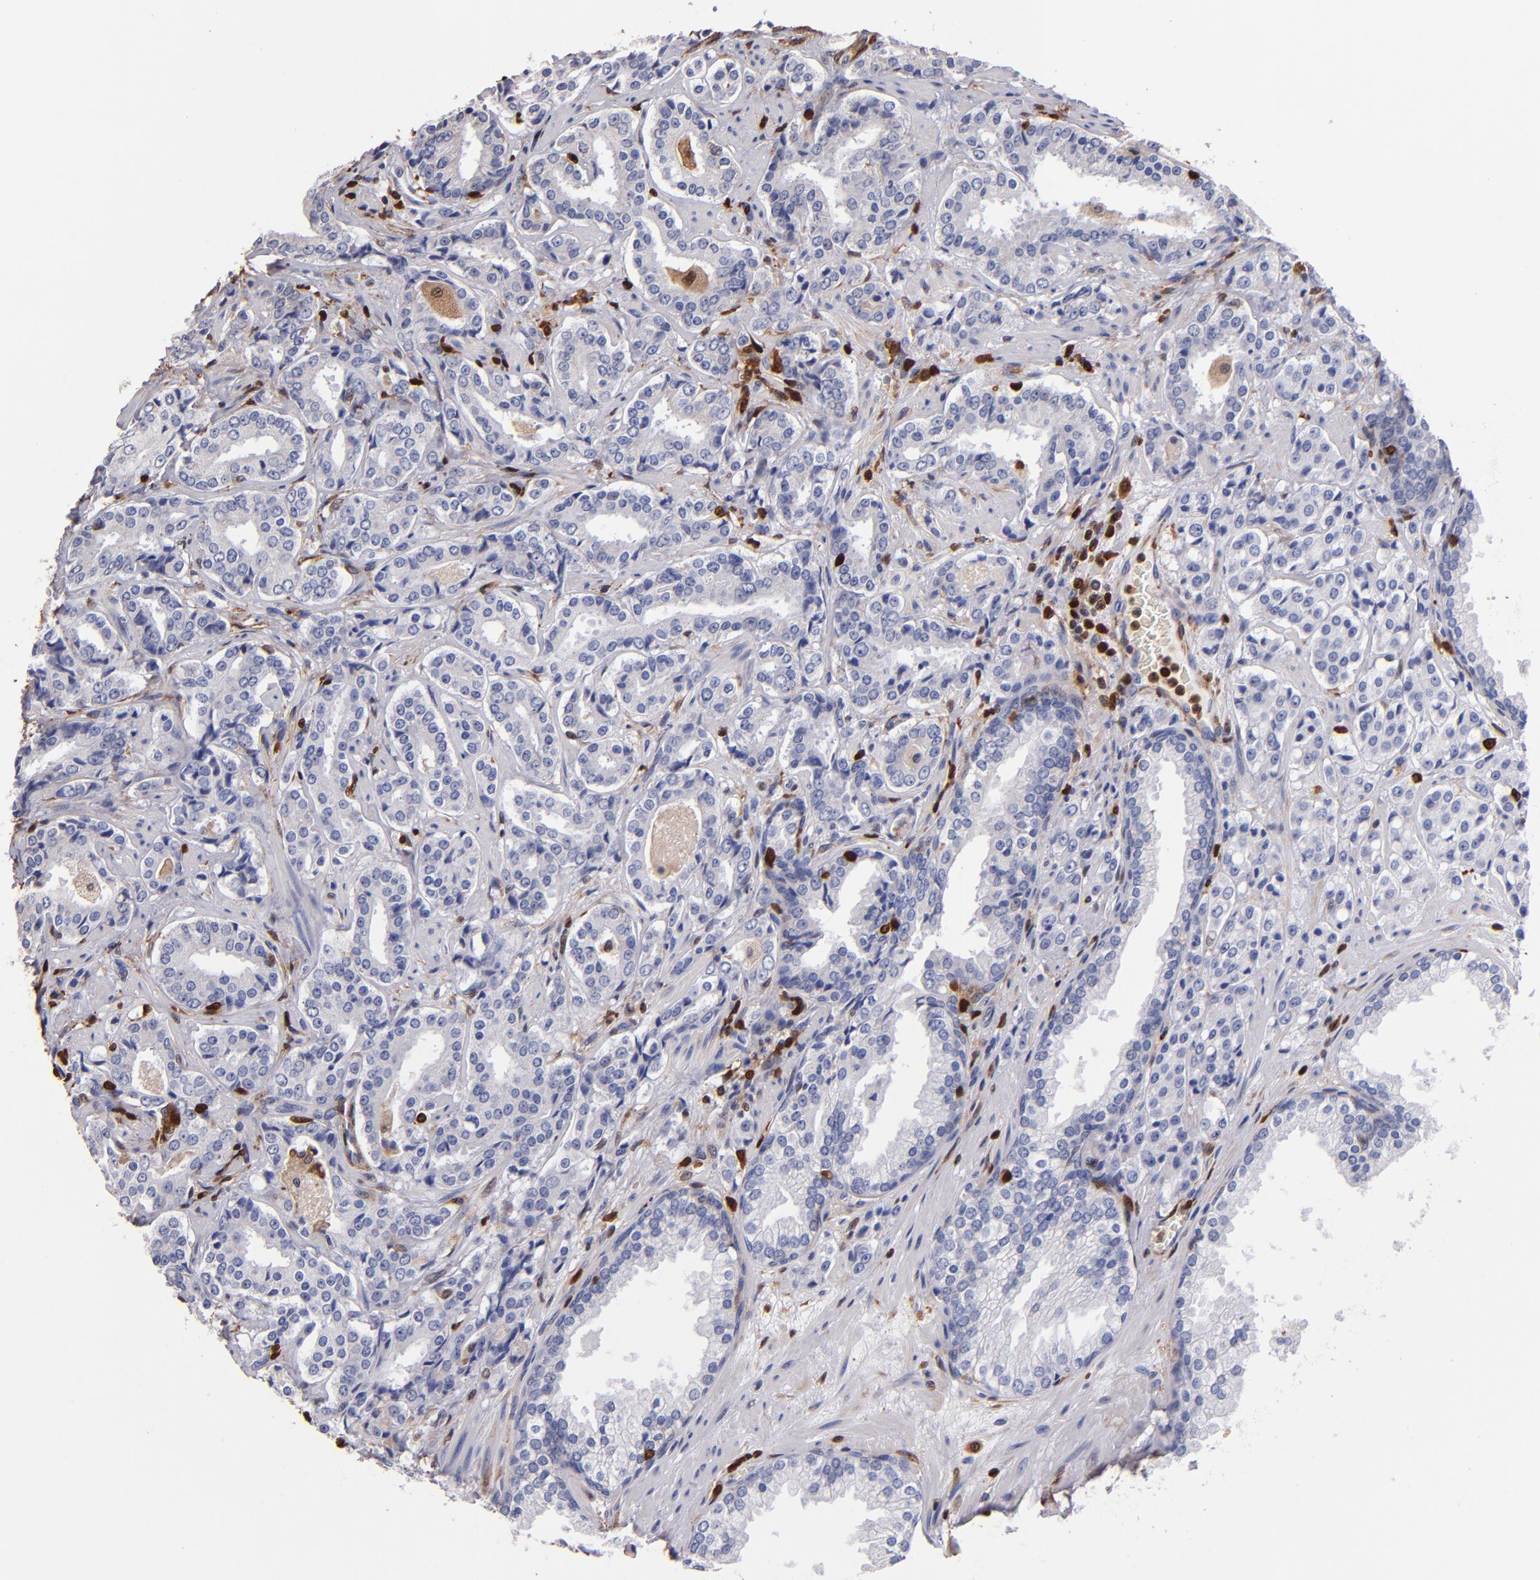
{"staining": {"intensity": "negative", "quantity": "none", "location": "none"}, "tissue": "prostate cancer", "cell_type": "Tumor cells", "image_type": "cancer", "snomed": [{"axis": "morphology", "description": "Adenocarcinoma, Medium grade"}, {"axis": "topography", "description": "Prostate"}], "caption": "Tumor cells show no significant protein expression in prostate adenocarcinoma (medium-grade).", "gene": "S100A4", "patient": {"sex": "male", "age": 60}}